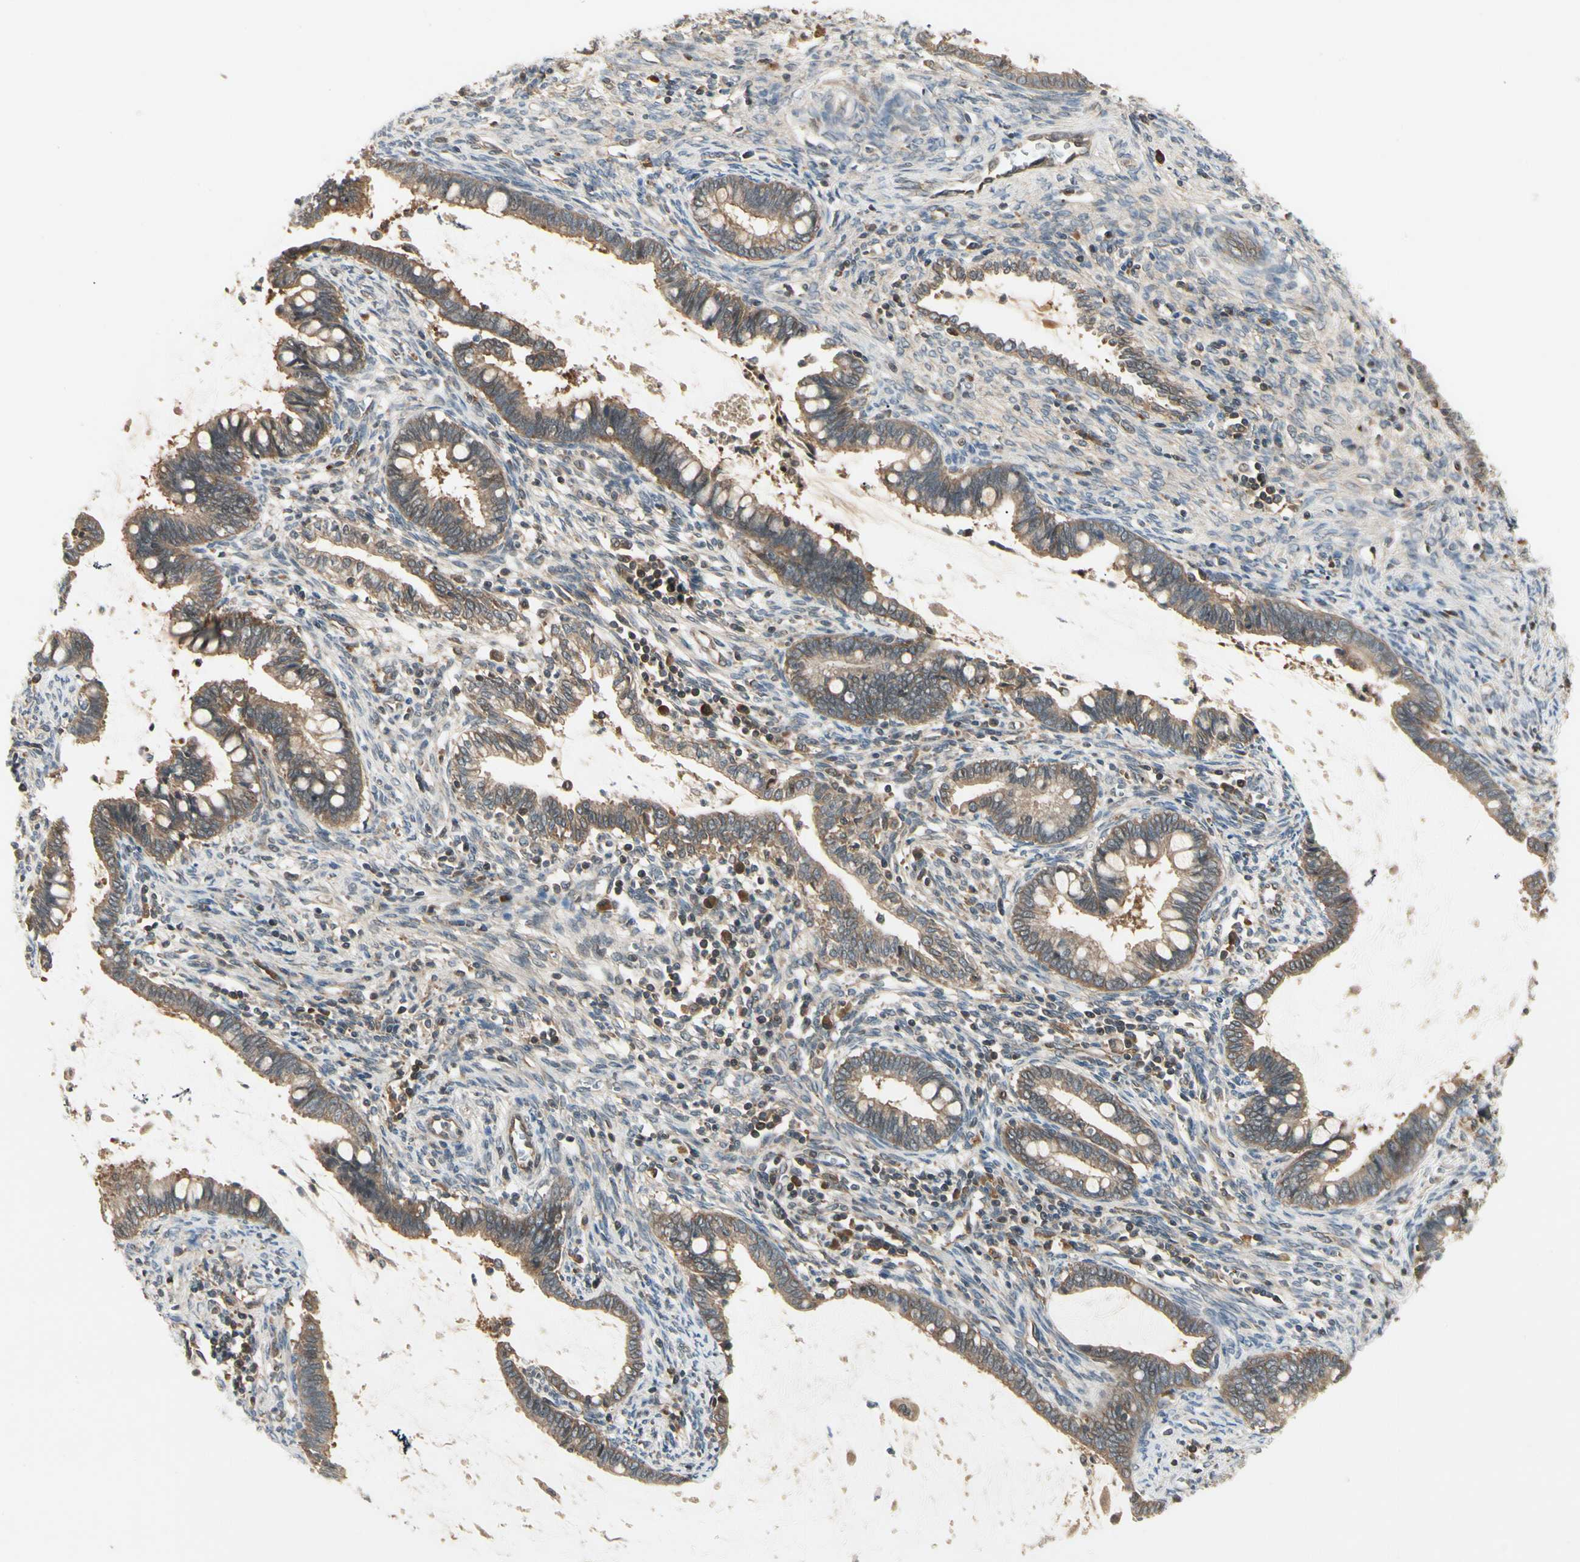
{"staining": {"intensity": "moderate", "quantity": ">75%", "location": "cytoplasmic/membranous"}, "tissue": "cervical cancer", "cell_type": "Tumor cells", "image_type": "cancer", "snomed": [{"axis": "morphology", "description": "Adenocarcinoma, NOS"}, {"axis": "topography", "description": "Cervix"}], "caption": "The image exhibits immunohistochemical staining of adenocarcinoma (cervical). There is moderate cytoplasmic/membranous staining is appreciated in approximately >75% of tumor cells. (DAB (3,3'-diaminobenzidine) IHC with brightfield microscopy, high magnification).", "gene": "RNF14", "patient": {"sex": "female", "age": 44}}